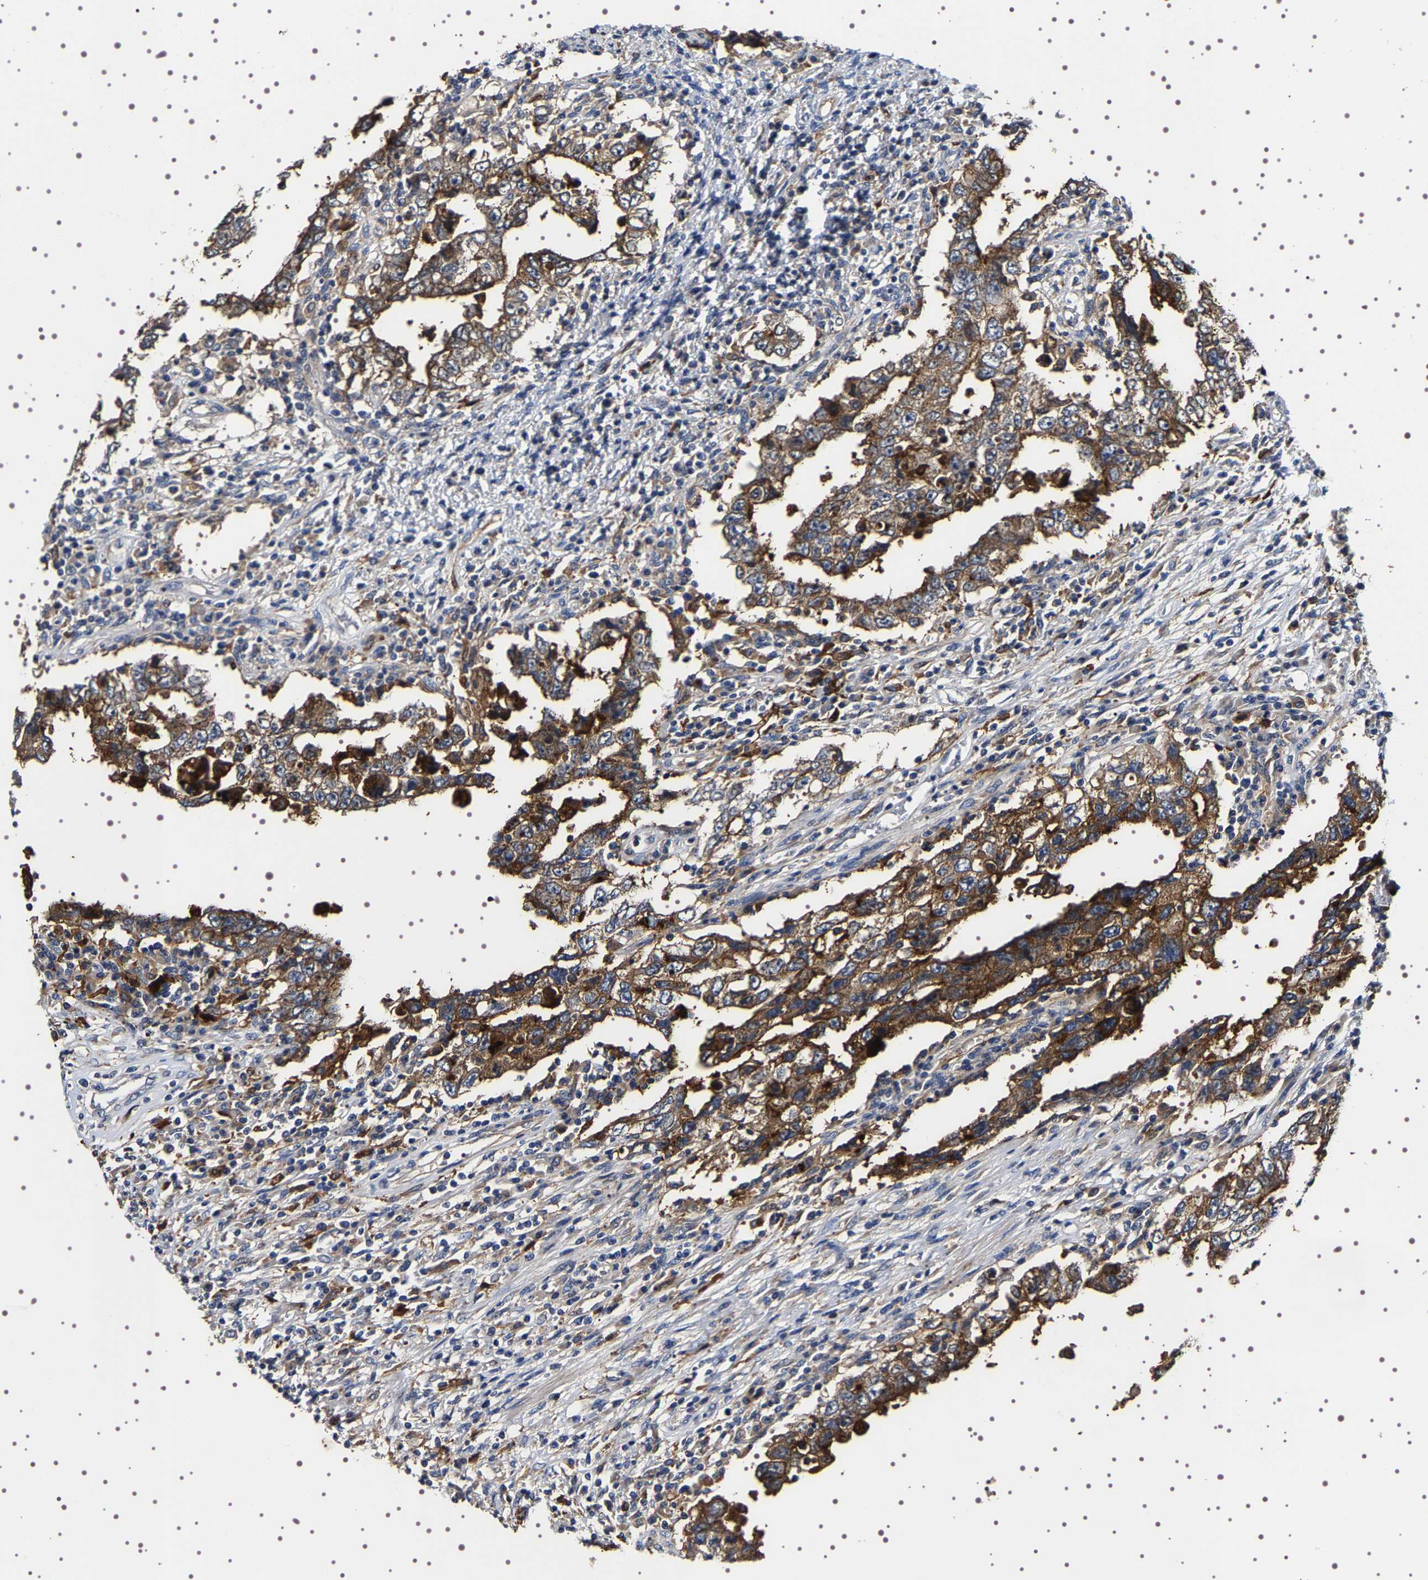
{"staining": {"intensity": "strong", "quantity": ">75%", "location": "cytoplasmic/membranous"}, "tissue": "testis cancer", "cell_type": "Tumor cells", "image_type": "cancer", "snomed": [{"axis": "morphology", "description": "Carcinoma, Embryonal, NOS"}, {"axis": "topography", "description": "Testis"}], "caption": "Human testis cancer (embryonal carcinoma) stained with a protein marker exhibits strong staining in tumor cells.", "gene": "ALPL", "patient": {"sex": "male", "age": 26}}